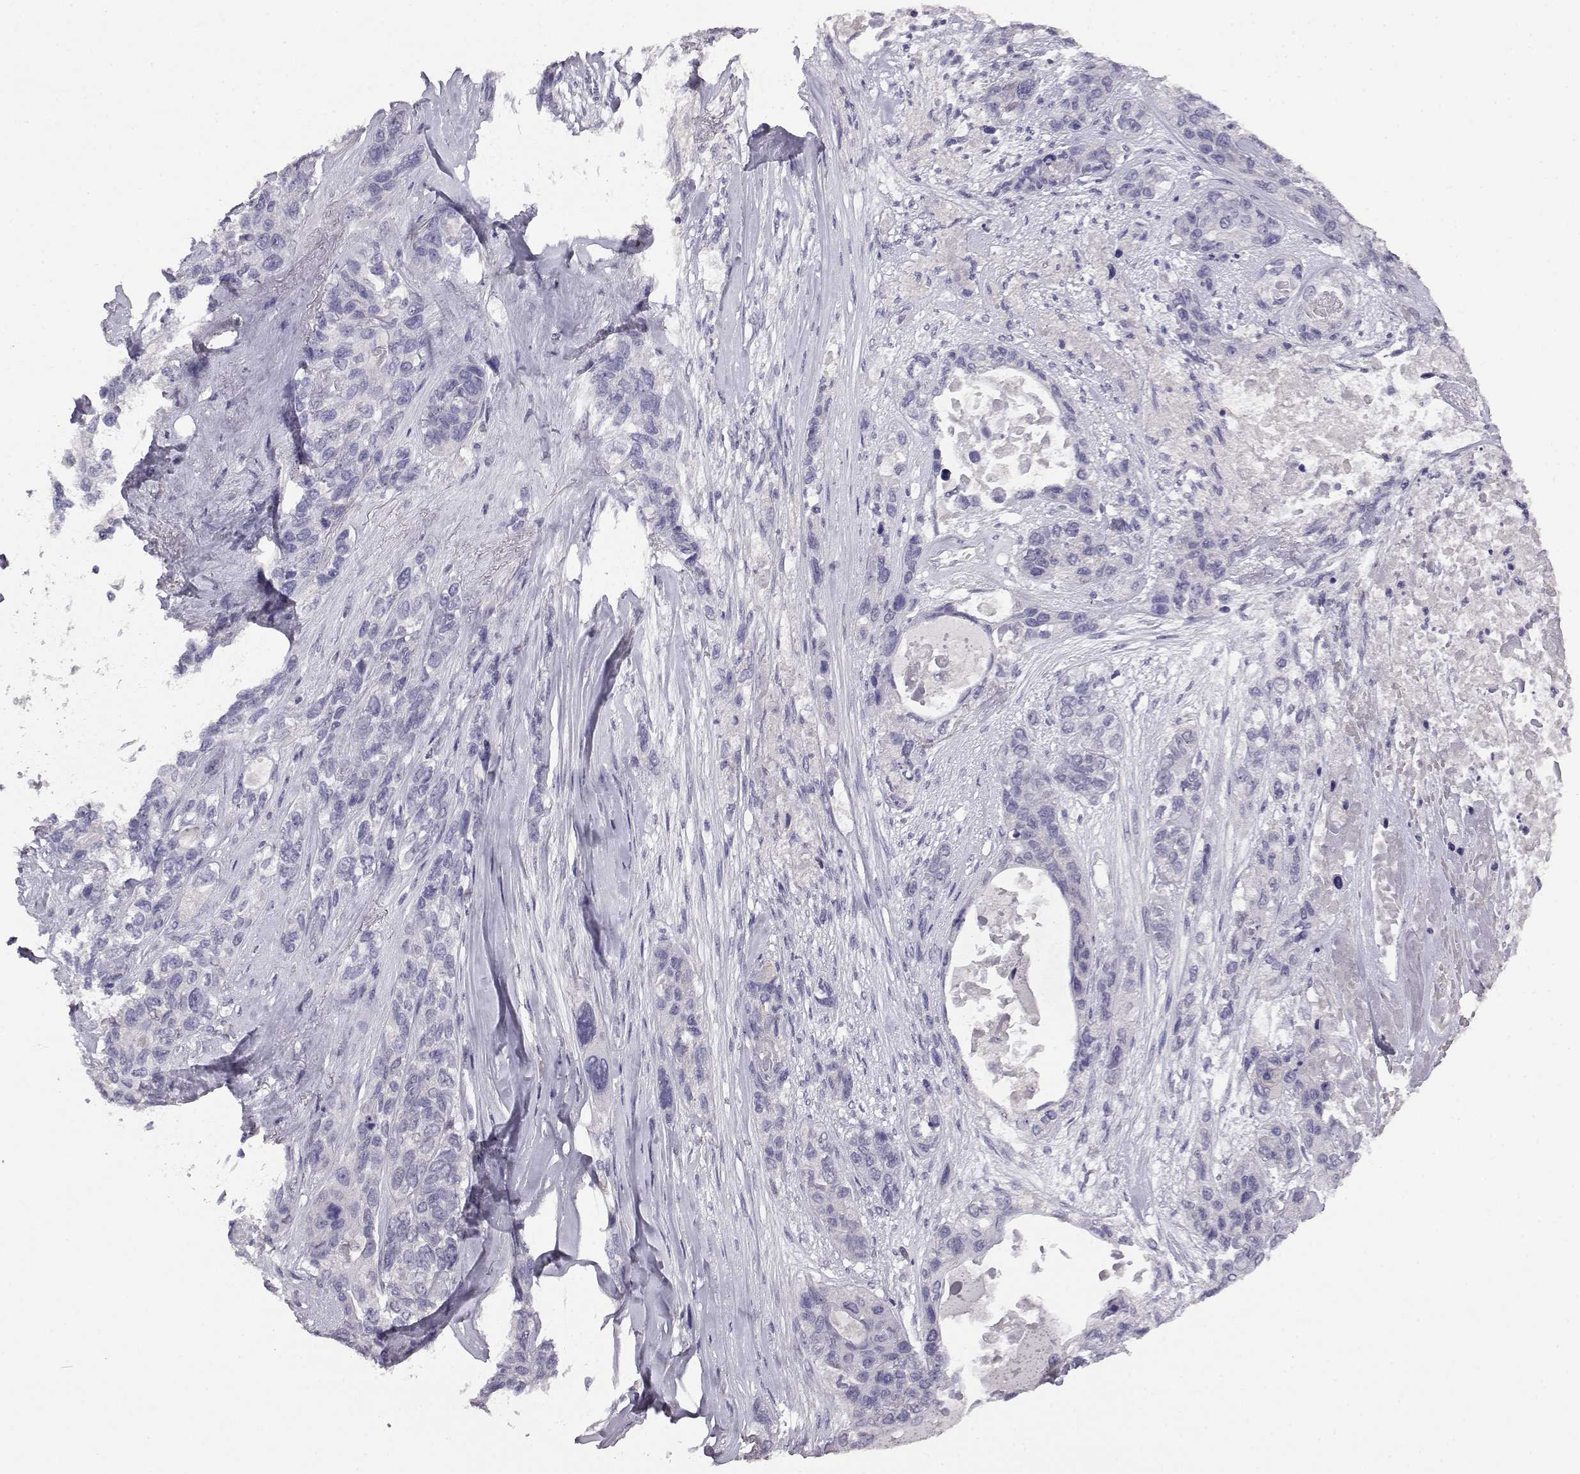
{"staining": {"intensity": "negative", "quantity": "none", "location": "none"}, "tissue": "lung cancer", "cell_type": "Tumor cells", "image_type": "cancer", "snomed": [{"axis": "morphology", "description": "Squamous cell carcinoma, NOS"}, {"axis": "topography", "description": "Lung"}], "caption": "This is an immunohistochemistry micrograph of human lung cancer (squamous cell carcinoma). There is no positivity in tumor cells.", "gene": "AKR1B1", "patient": {"sex": "female", "age": 70}}